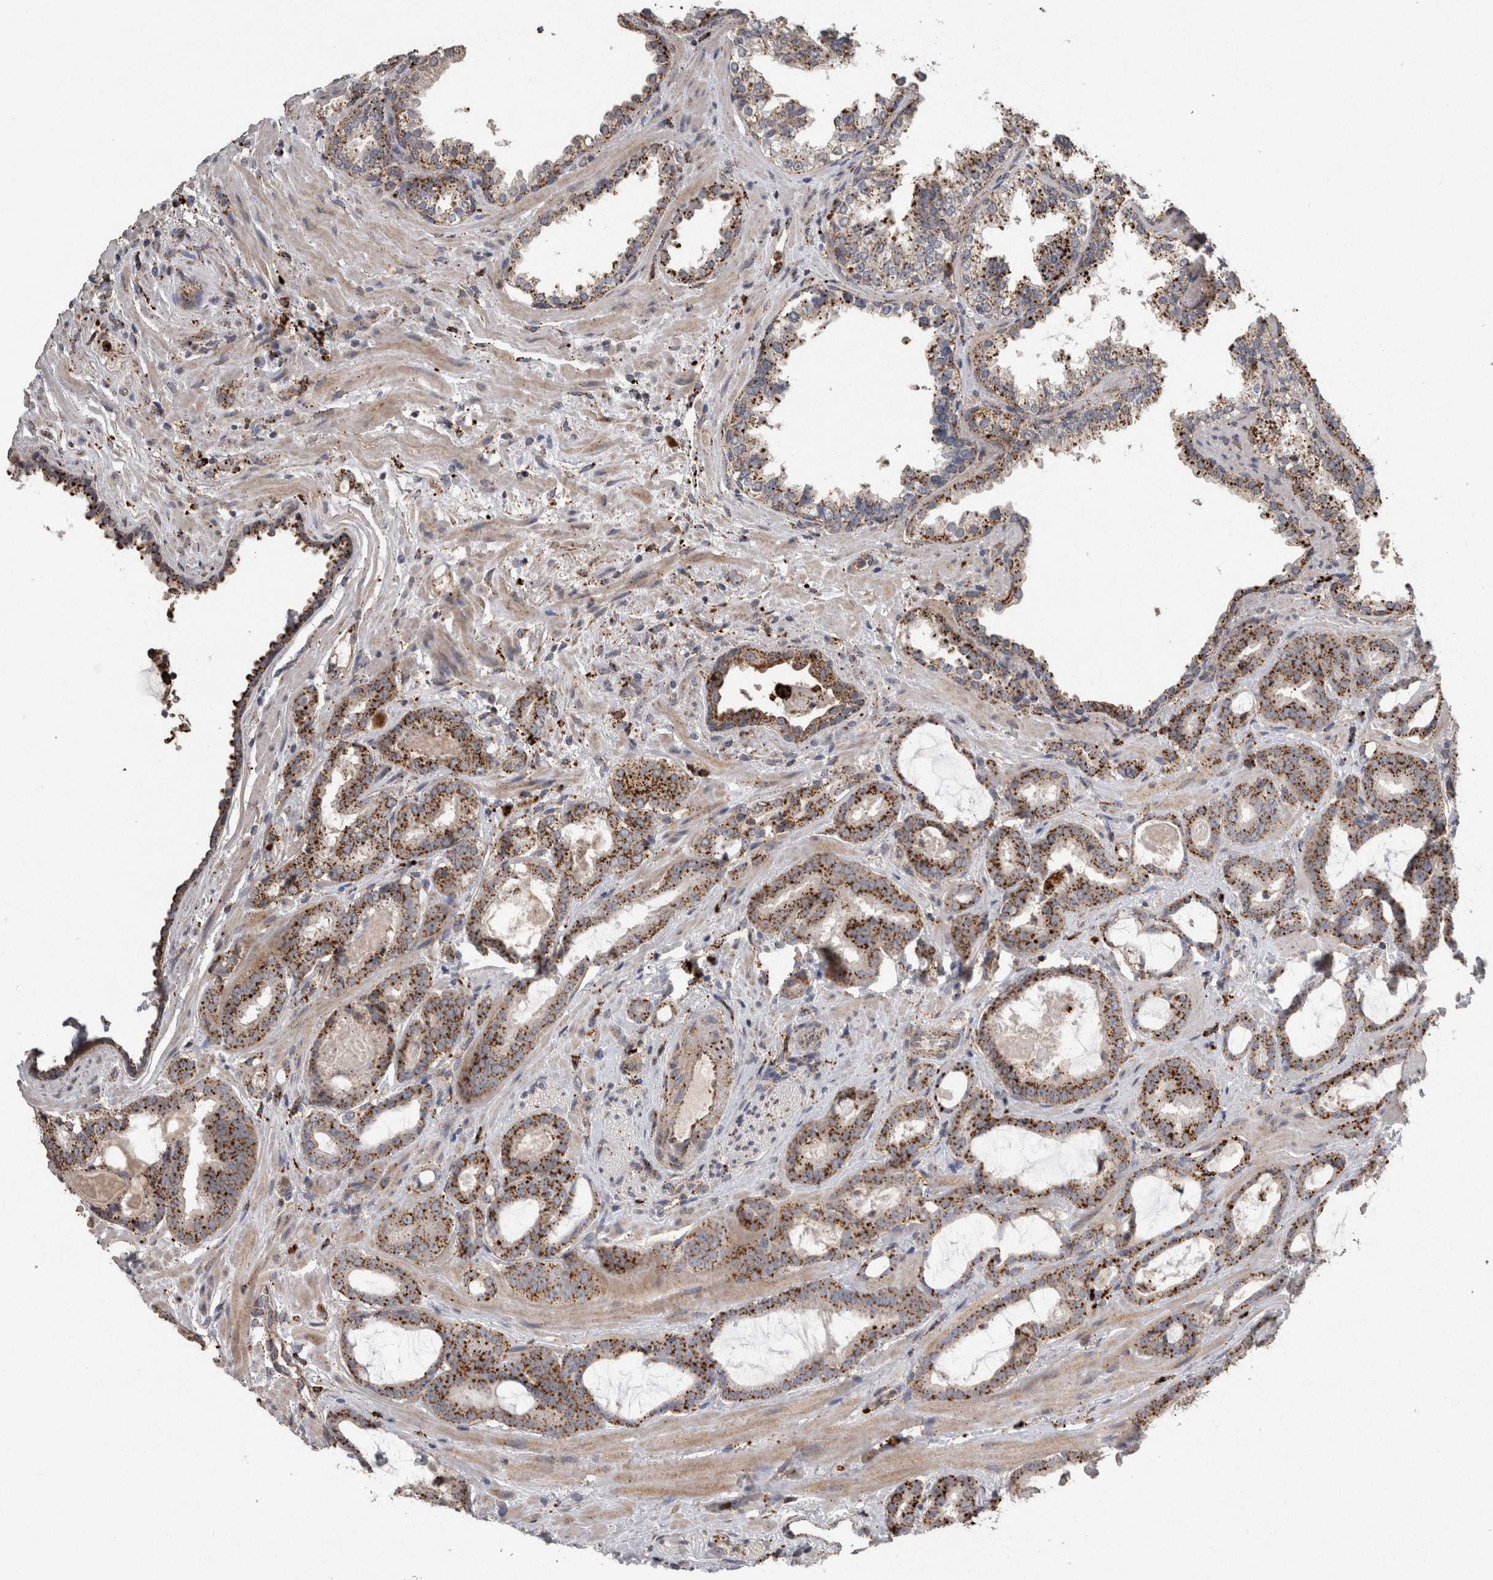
{"staining": {"intensity": "moderate", "quantity": ">75%", "location": "cytoplasmic/membranous"}, "tissue": "prostate cancer", "cell_type": "Tumor cells", "image_type": "cancer", "snomed": [{"axis": "morphology", "description": "Adenocarcinoma, Low grade"}, {"axis": "topography", "description": "Prostate"}], "caption": "The photomicrograph demonstrates a brown stain indicating the presence of a protein in the cytoplasmic/membranous of tumor cells in low-grade adenocarcinoma (prostate).", "gene": "CTSZ", "patient": {"sex": "male", "age": 60}}